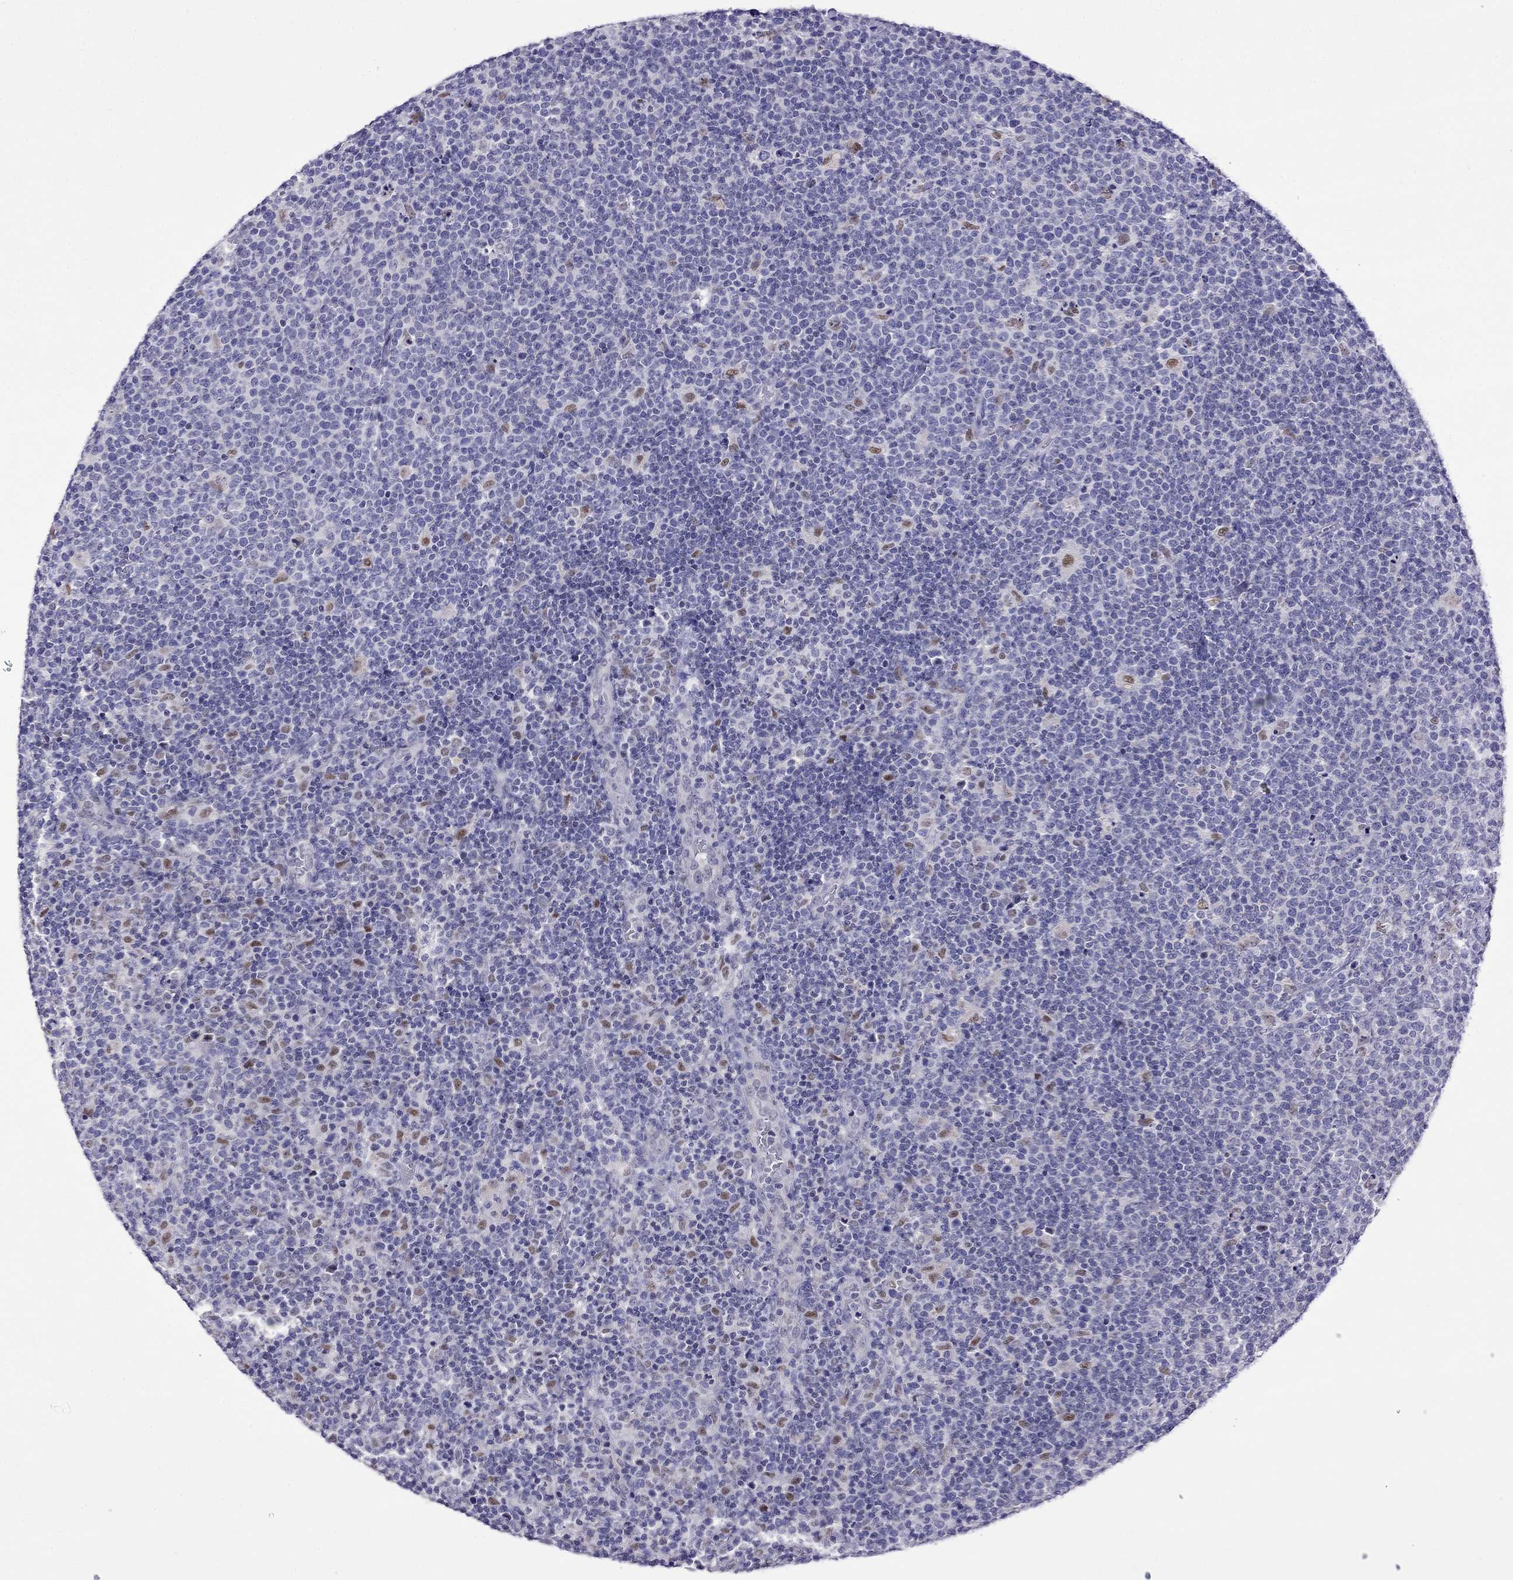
{"staining": {"intensity": "negative", "quantity": "none", "location": "none"}, "tissue": "lymphoma", "cell_type": "Tumor cells", "image_type": "cancer", "snomed": [{"axis": "morphology", "description": "Malignant lymphoma, non-Hodgkin's type, High grade"}, {"axis": "topography", "description": "Lymph node"}], "caption": "This photomicrograph is of malignant lymphoma, non-Hodgkin's type (high-grade) stained with immunohistochemistry to label a protein in brown with the nuclei are counter-stained blue. There is no positivity in tumor cells.", "gene": "MPZ", "patient": {"sex": "male", "age": 61}}